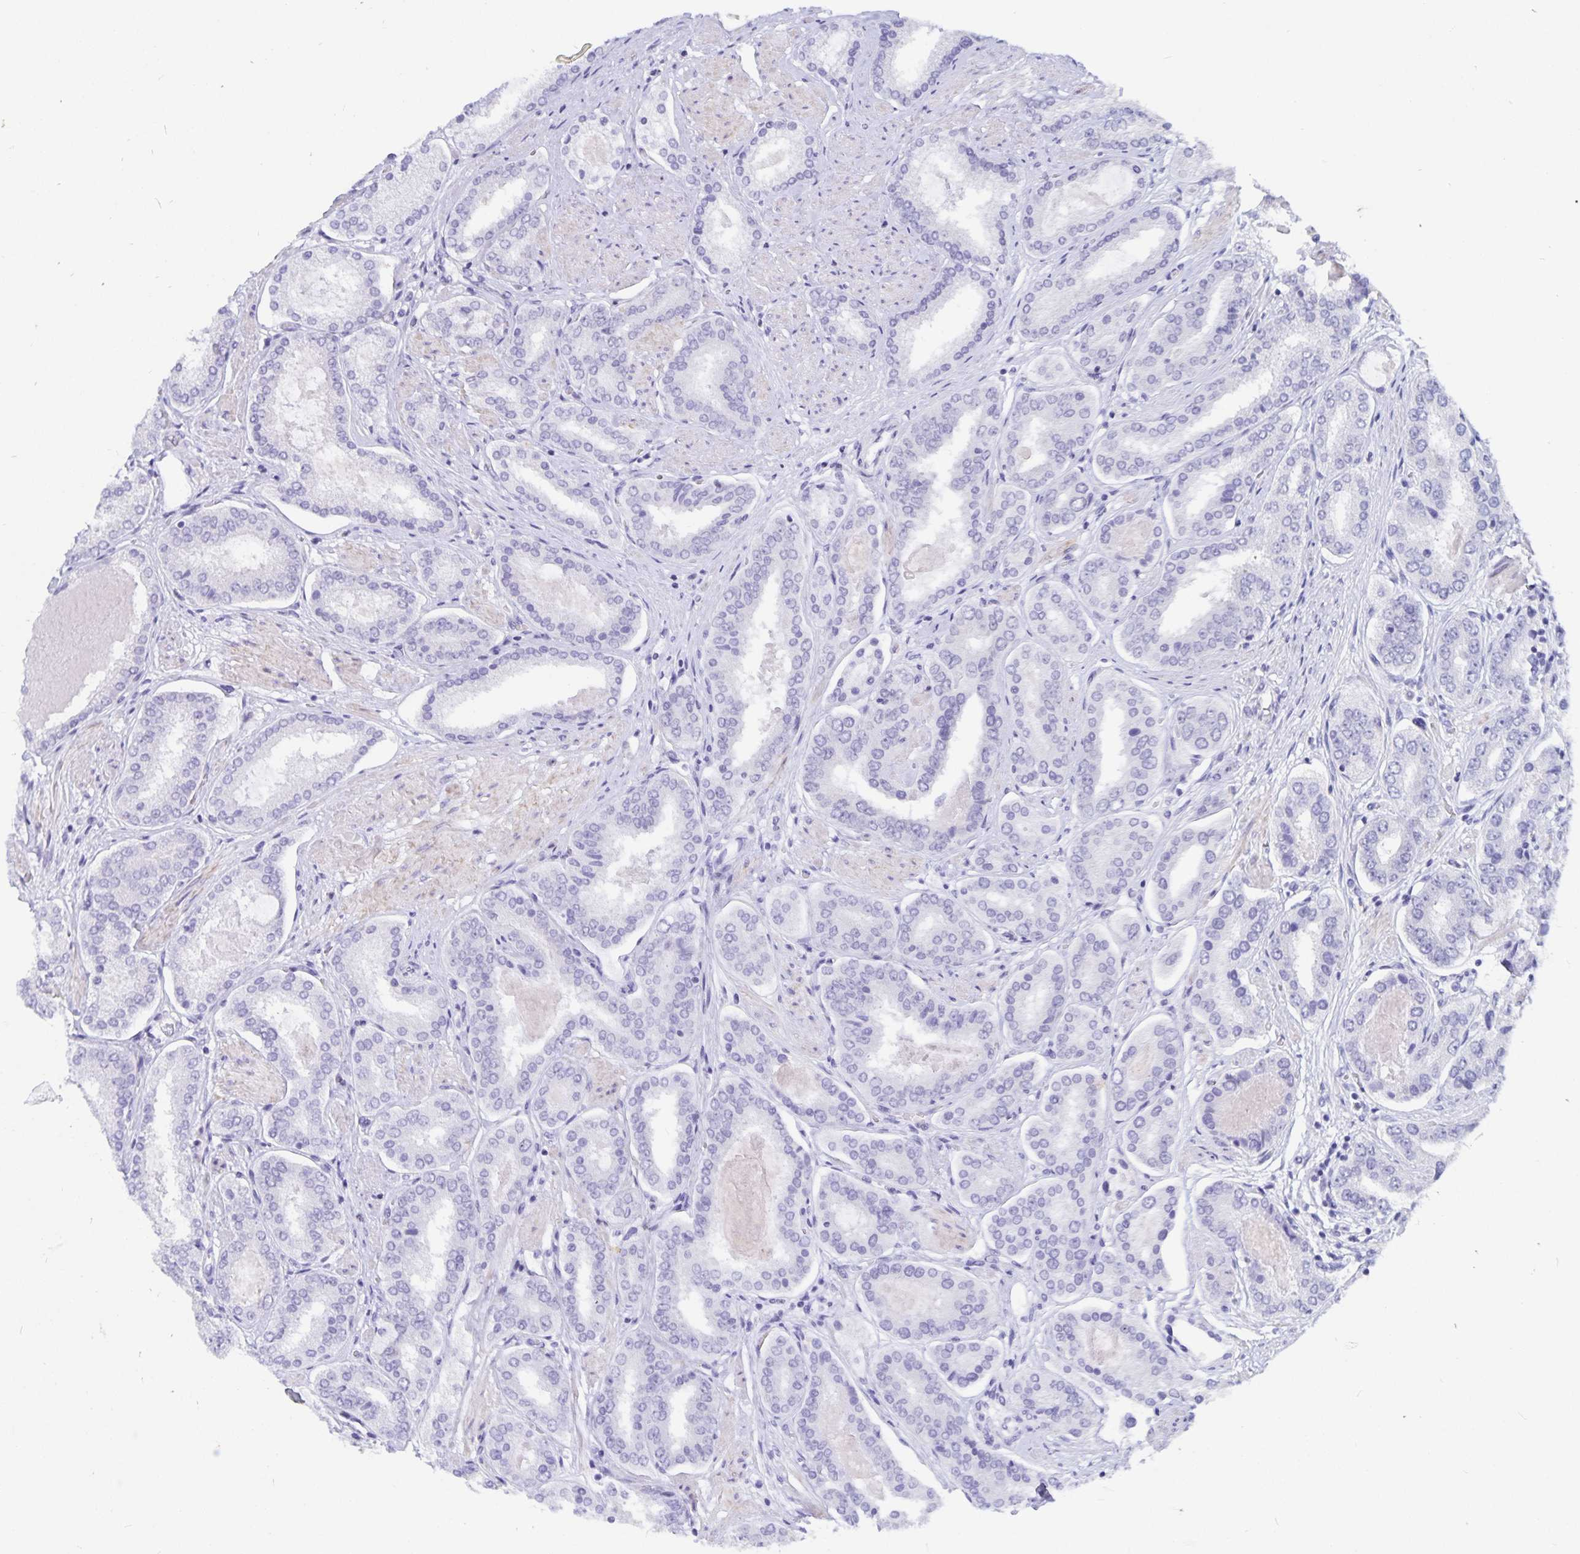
{"staining": {"intensity": "negative", "quantity": "none", "location": "none"}, "tissue": "prostate cancer", "cell_type": "Tumor cells", "image_type": "cancer", "snomed": [{"axis": "morphology", "description": "Adenocarcinoma, High grade"}, {"axis": "topography", "description": "Prostate"}], "caption": "A photomicrograph of prostate cancer stained for a protein displays no brown staining in tumor cells.", "gene": "HMGB3", "patient": {"sex": "male", "age": 63}}